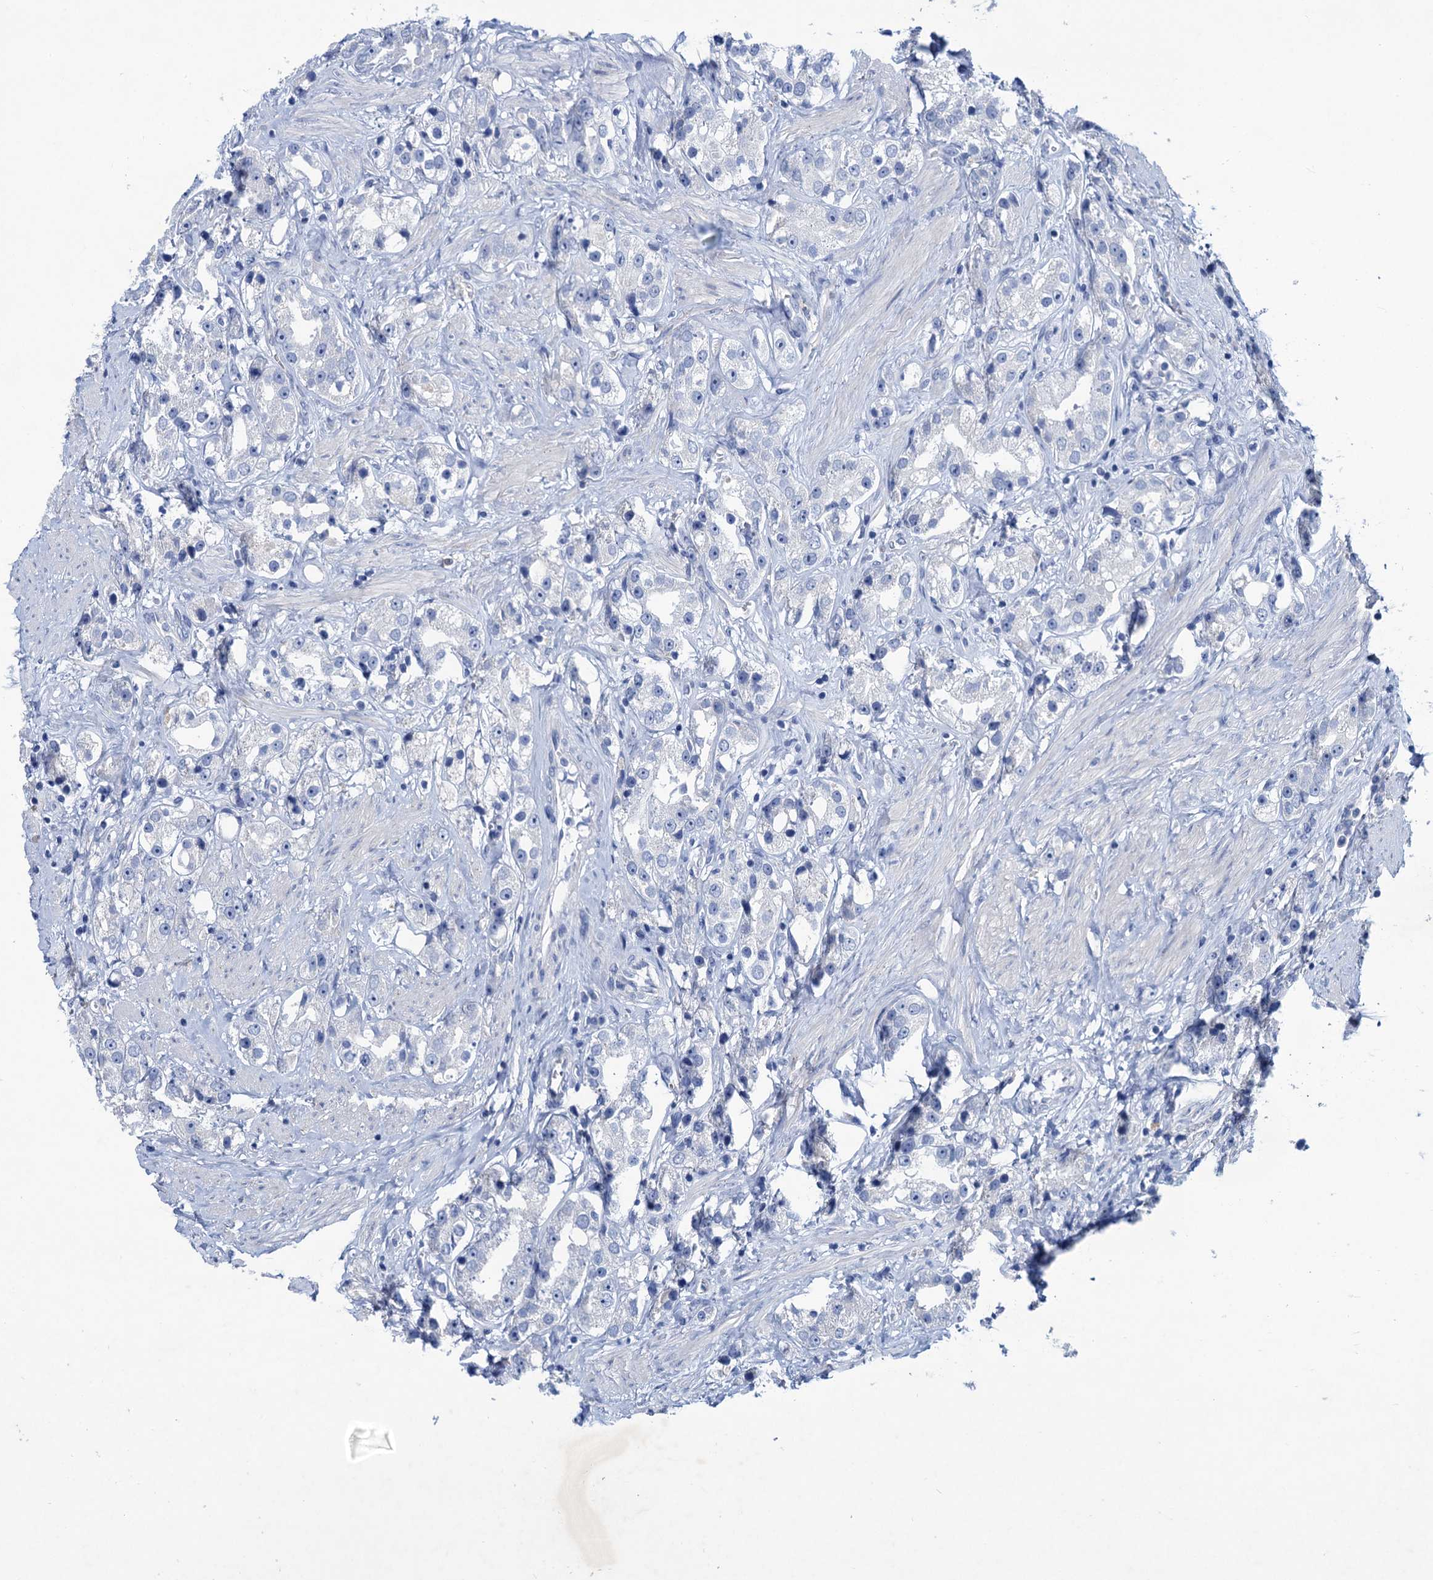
{"staining": {"intensity": "negative", "quantity": "none", "location": "none"}, "tissue": "prostate cancer", "cell_type": "Tumor cells", "image_type": "cancer", "snomed": [{"axis": "morphology", "description": "Adenocarcinoma, NOS"}, {"axis": "topography", "description": "Prostate"}], "caption": "IHC micrograph of human adenocarcinoma (prostate) stained for a protein (brown), which shows no expression in tumor cells. Brightfield microscopy of immunohistochemistry (IHC) stained with DAB (brown) and hematoxylin (blue), captured at high magnification.", "gene": "RTKN2", "patient": {"sex": "male", "age": 79}}